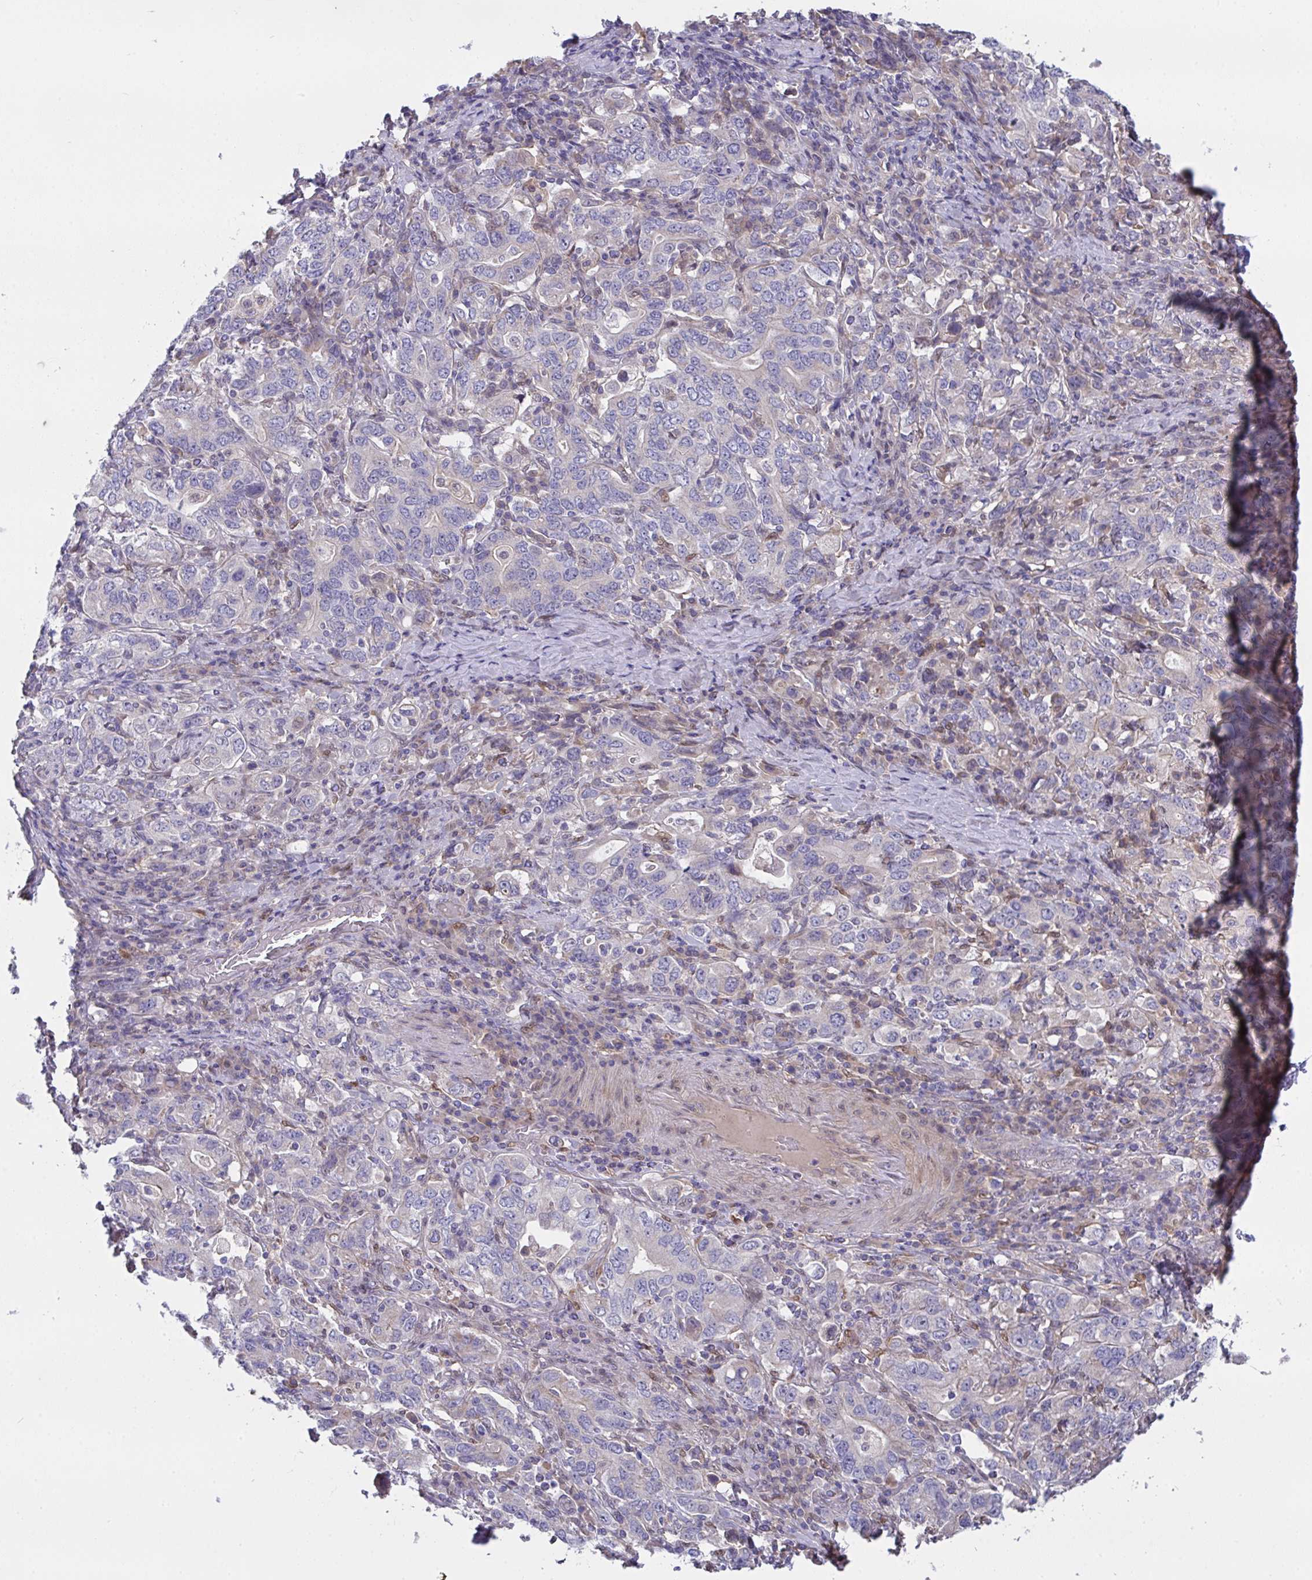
{"staining": {"intensity": "negative", "quantity": "none", "location": "none"}, "tissue": "stomach cancer", "cell_type": "Tumor cells", "image_type": "cancer", "snomed": [{"axis": "morphology", "description": "Adenocarcinoma, NOS"}, {"axis": "topography", "description": "Stomach, upper"}, {"axis": "topography", "description": "Stomach"}], "caption": "IHC of human stomach cancer (adenocarcinoma) shows no staining in tumor cells.", "gene": "L3HYPDH", "patient": {"sex": "male", "age": 62}}